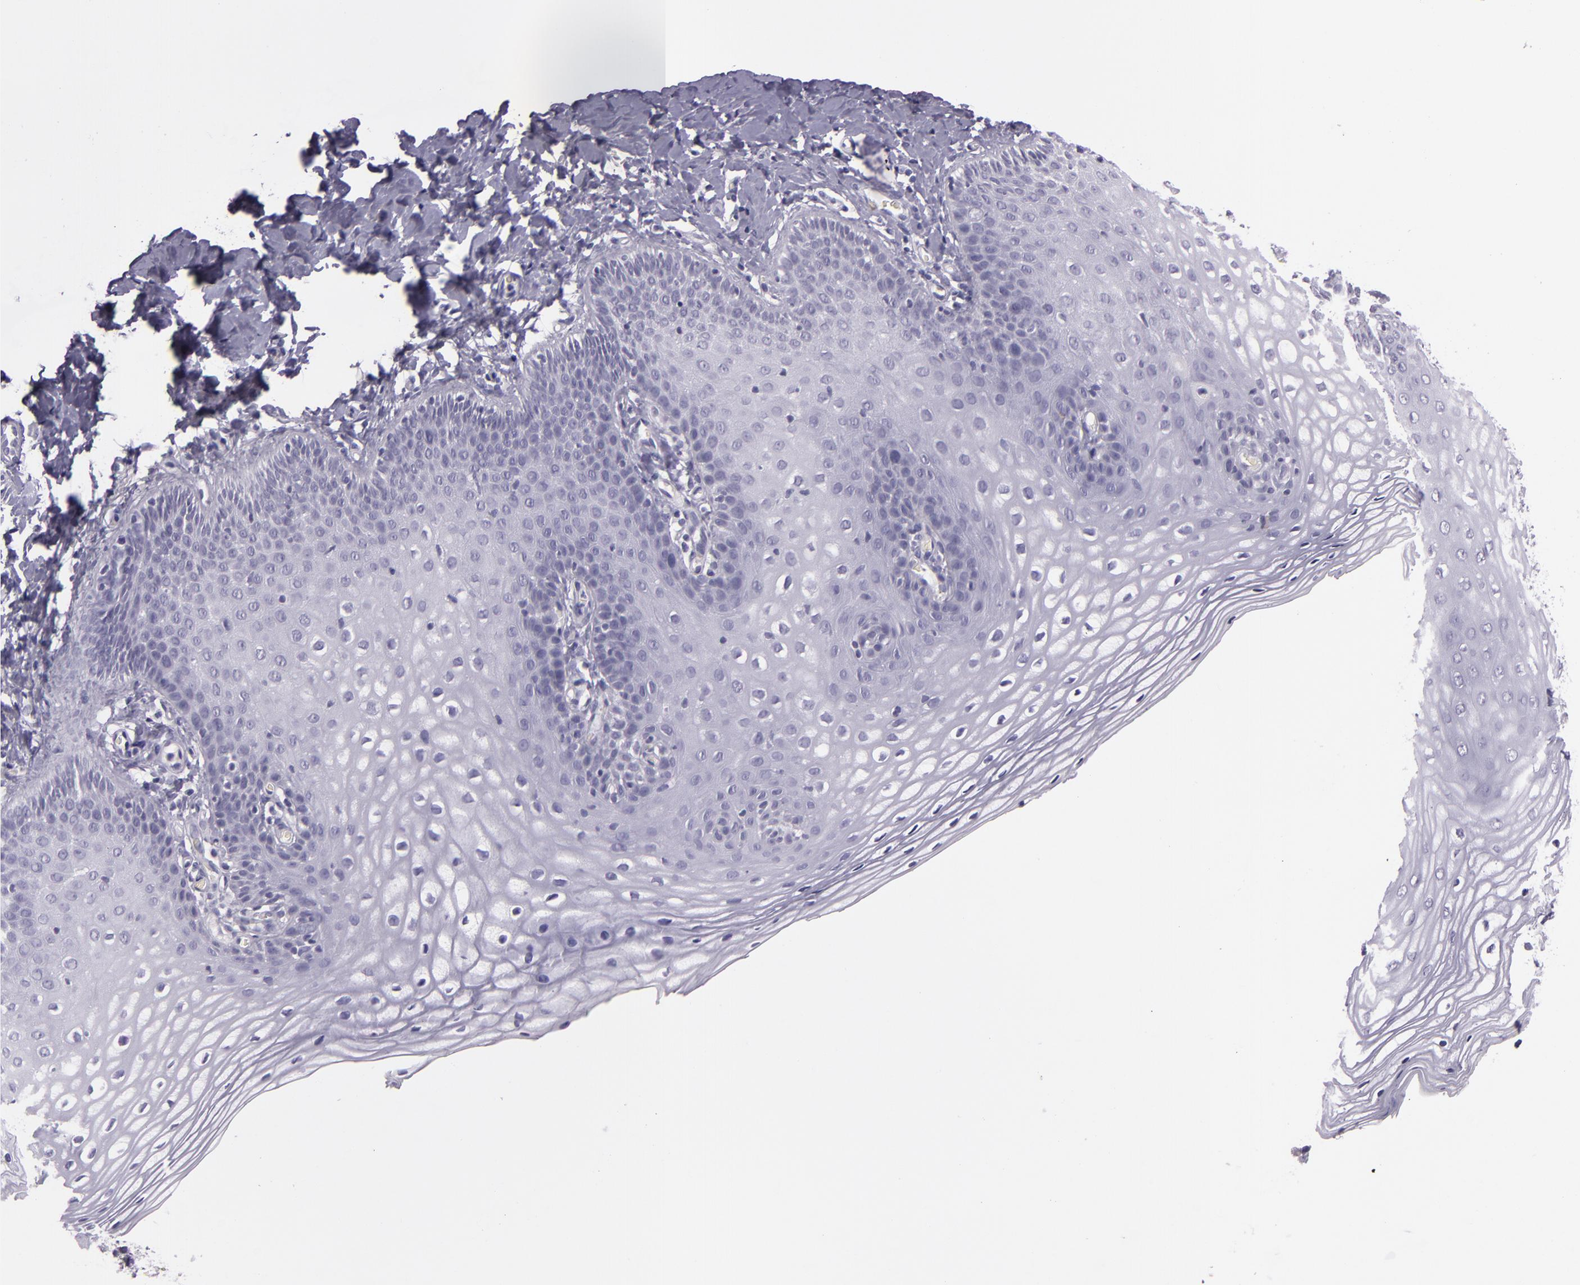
{"staining": {"intensity": "negative", "quantity": "none", "location": "none"}, "tissue": "vagina", "cell_type": "Squamous epithelial cells", "image_type": "normal", "snomed": [{"axis": "morphology", "description": "Normal tissue, NOS"}, {"axis": "topography", "description": "Vagina"}], "caption": "Photomicrograph shows no significant protein staining in squamous epithelial cells of normal vagina.", "gene": "INA", "patient": {"sex": "female", "age": 55}}